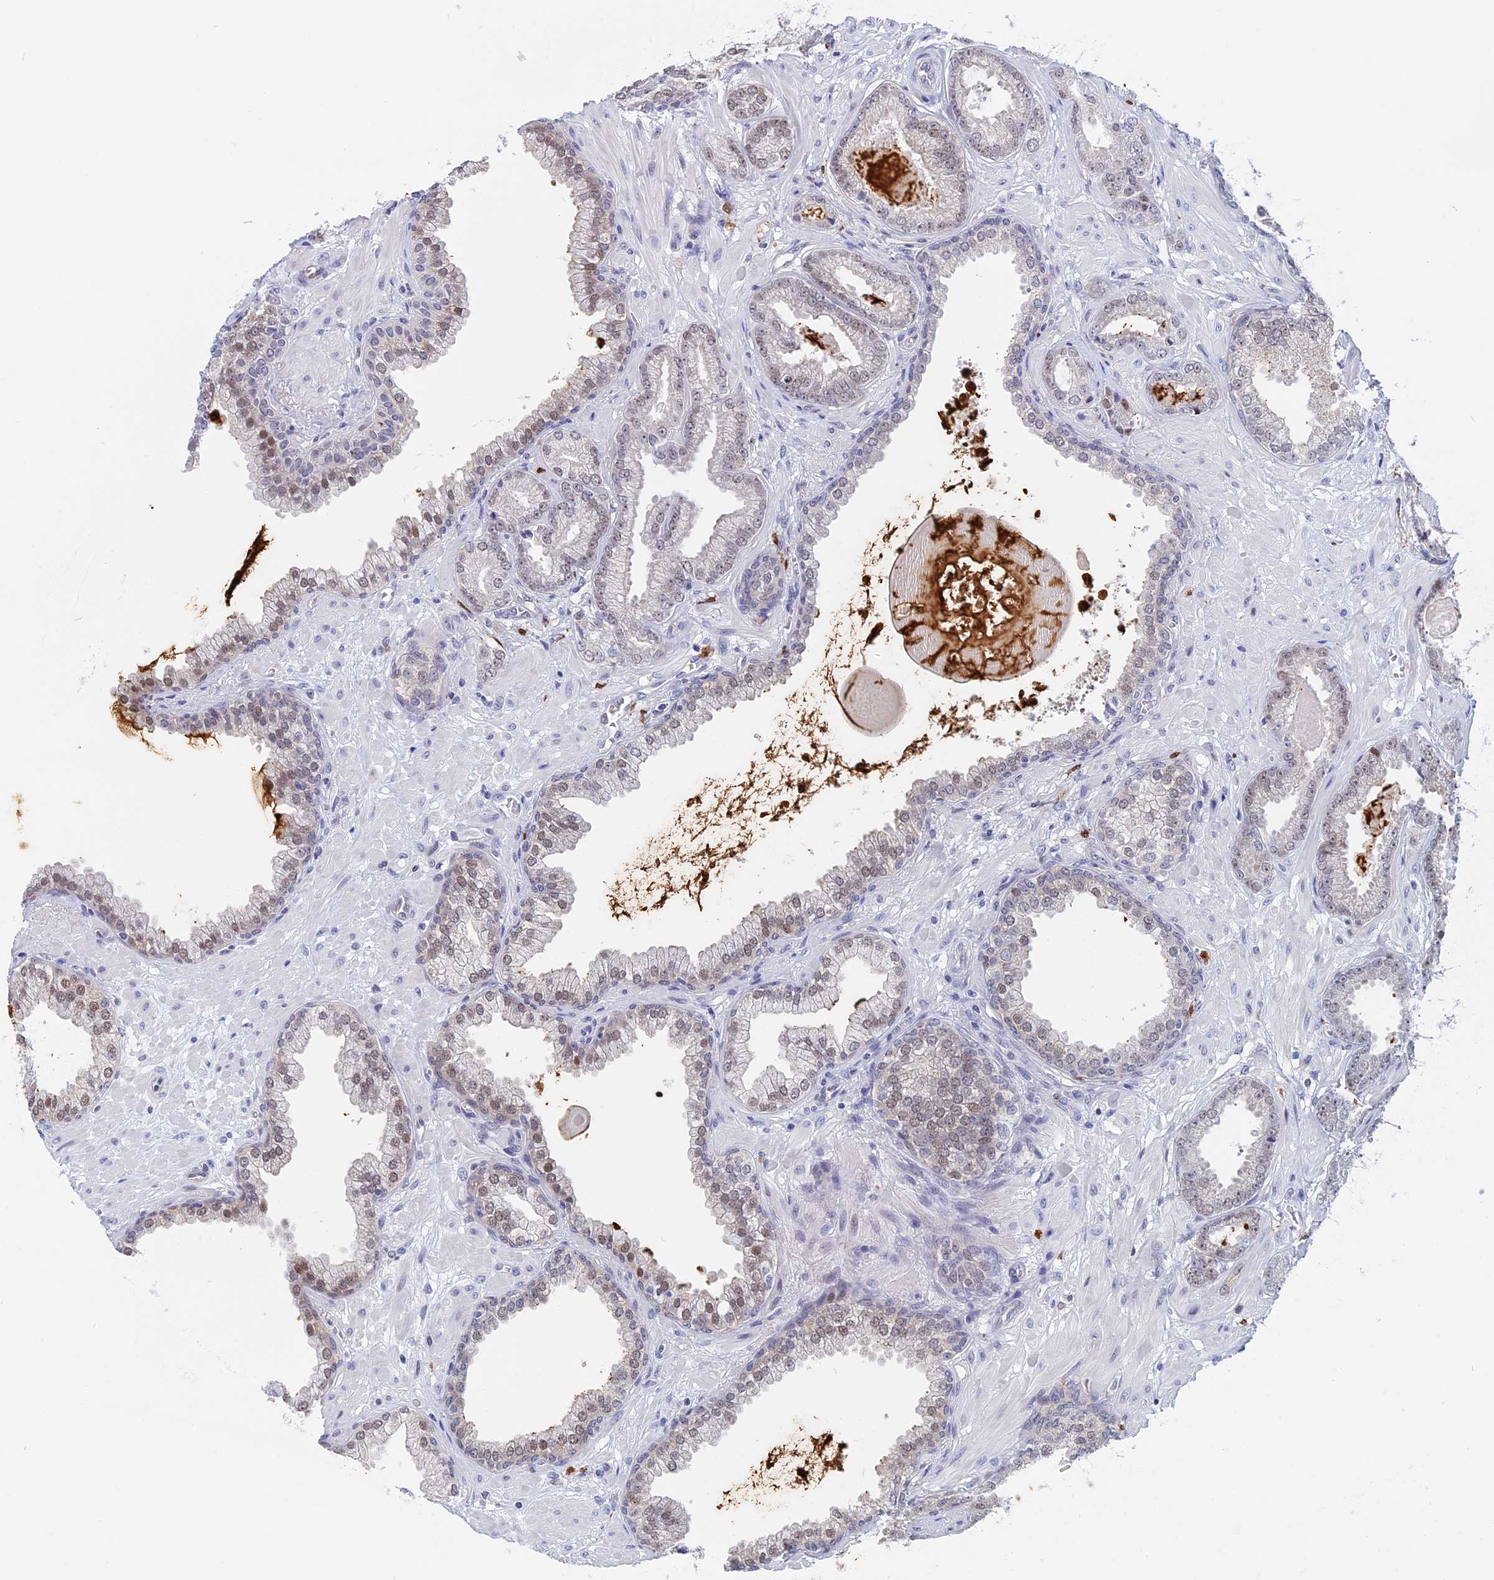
{"staining": {"intensity": "weak", "quantity": "<25%", "location": "nuclear"}, "tissue": "prostate cancer", "cell_type": "Tumor cells", "image_type": "cancer", "snomed": [{"axis": "morphology", "description": "Adenocarcinoma, Low grade"}, {"axis": "topography", "description": "Prostate"}], "caption": "The histopathology image displays no staining of tumor cells in prostate cancer (low-grade adenocarcinoma). The staining was performed using DAB (3,3'-diaminobenzidine) to visualize the protein expression in brown, while the nuclei were stained in blue with hematoxylin (Magnification: 20x).", "gene": "SLC26A1", "patient": {"sex": "male", "age": 64}}